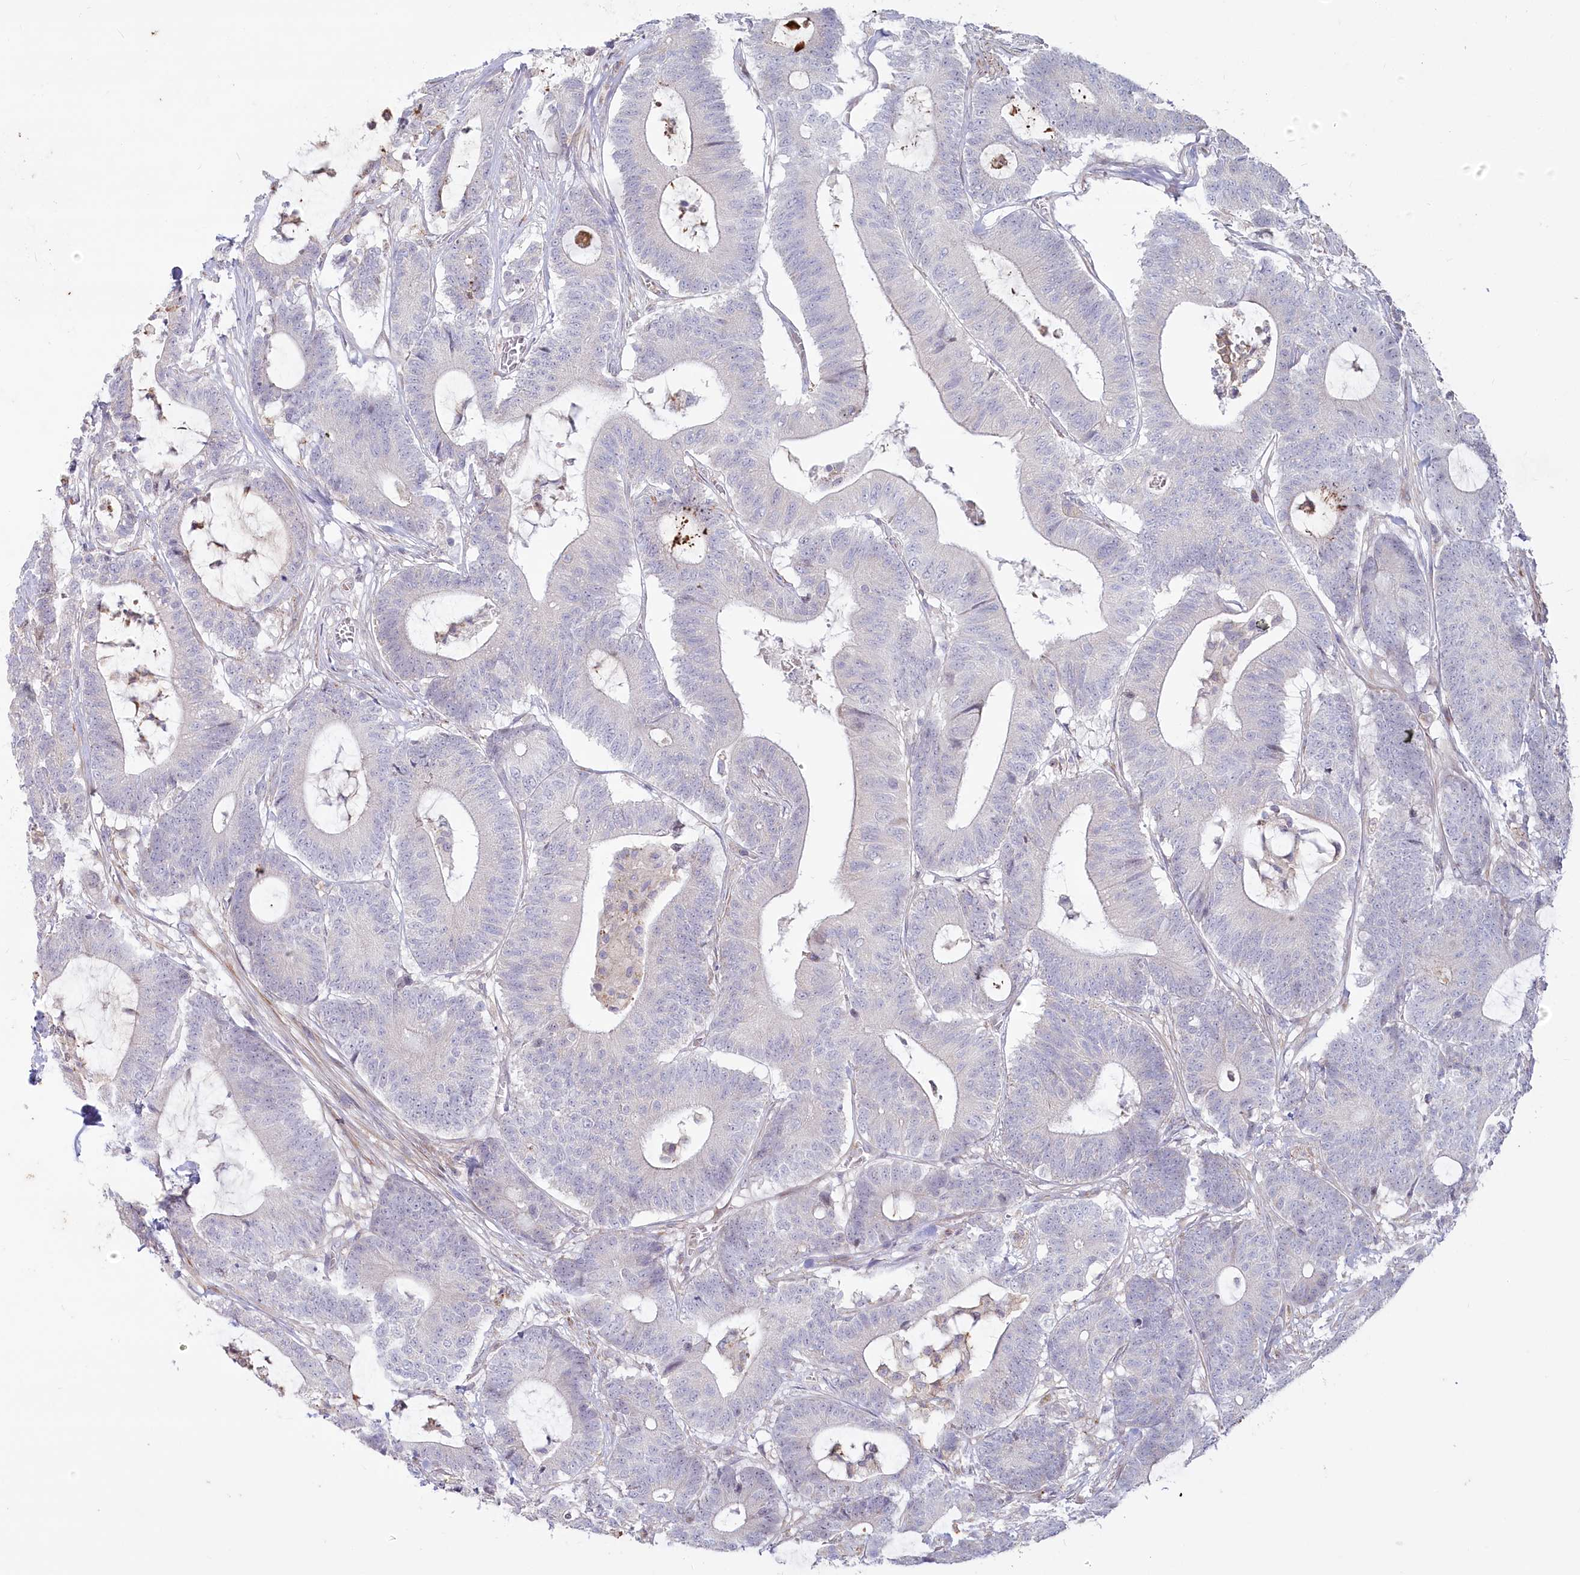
{"staining": {"intensity": "negative", "quantity": "none", "location": "none"}, "tissue": "colorectal cancer", "cell_type": "Tumor cells", "image_type": "cancer", "snomed": [{"axis": "morphology", "description": "Adenocarcinoma, NOS"}, {"axis": "topography", "description": "Colon"}], "caption": "Tumor cells are negative for brown protein staining in adenocarcinoma (colorectal).", "gene": "MTG1", "patient": {"sex": "female", "age": 84}}